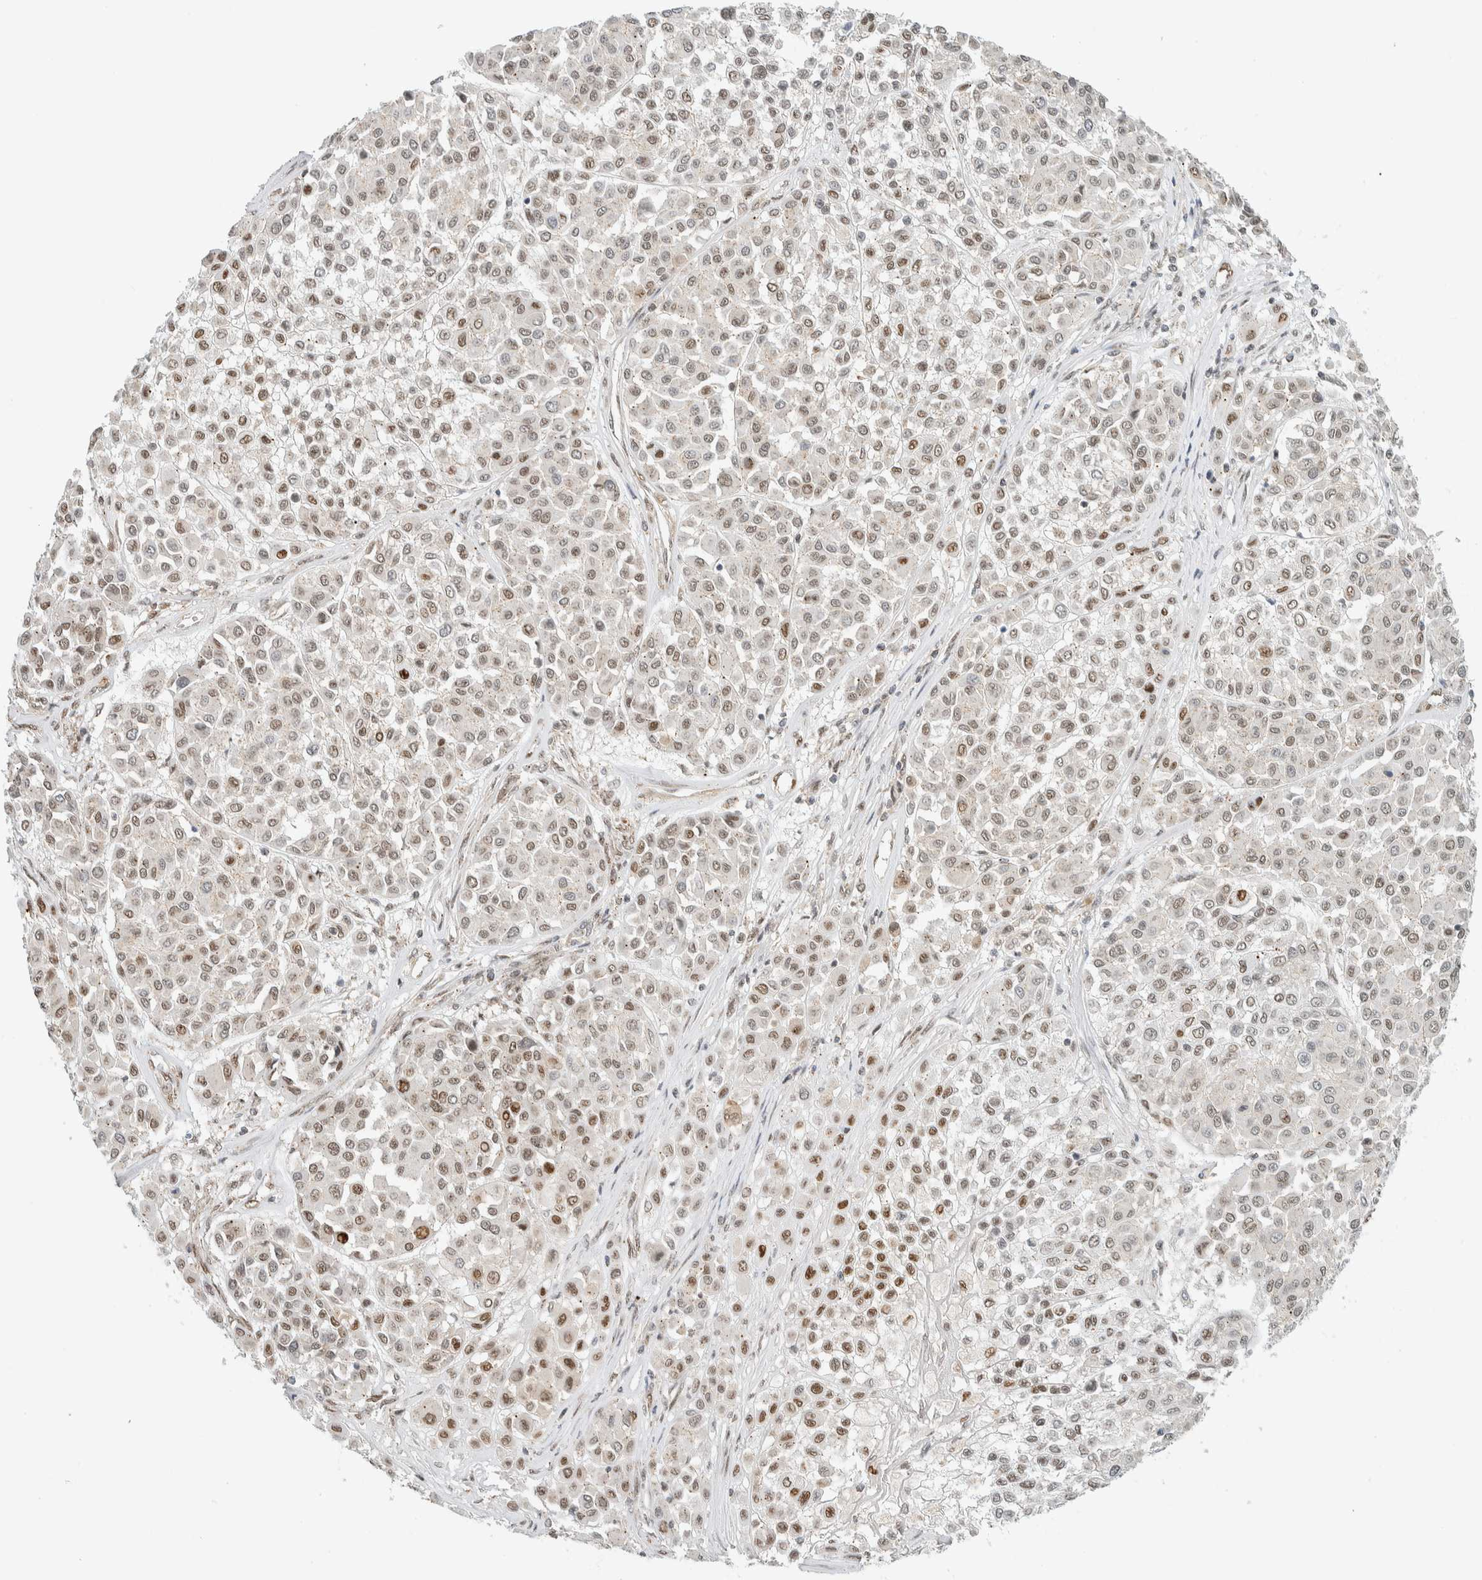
{"staining": {"intensity": "moderate", "quantity": ">75%", "location": "nuclear"}, "tissue": "melanoma", "cell_type": "Tumor cells", "image_type": "cancer", "snomed": [{"axis": "morphology", "description": "Malignant melanoma, Metastatic site"}, {"axis": "topography", "description": "Soft tissue"}], "caption": "This micrograph exhibits immunohistochemistry (IHC) staining of human malignant melanoma (metastatic site), with medium moderate nuclear staining in about >75% of tumor cells.", "gene": "TFE3", "patient": {"sex": "male", "age": 41}}